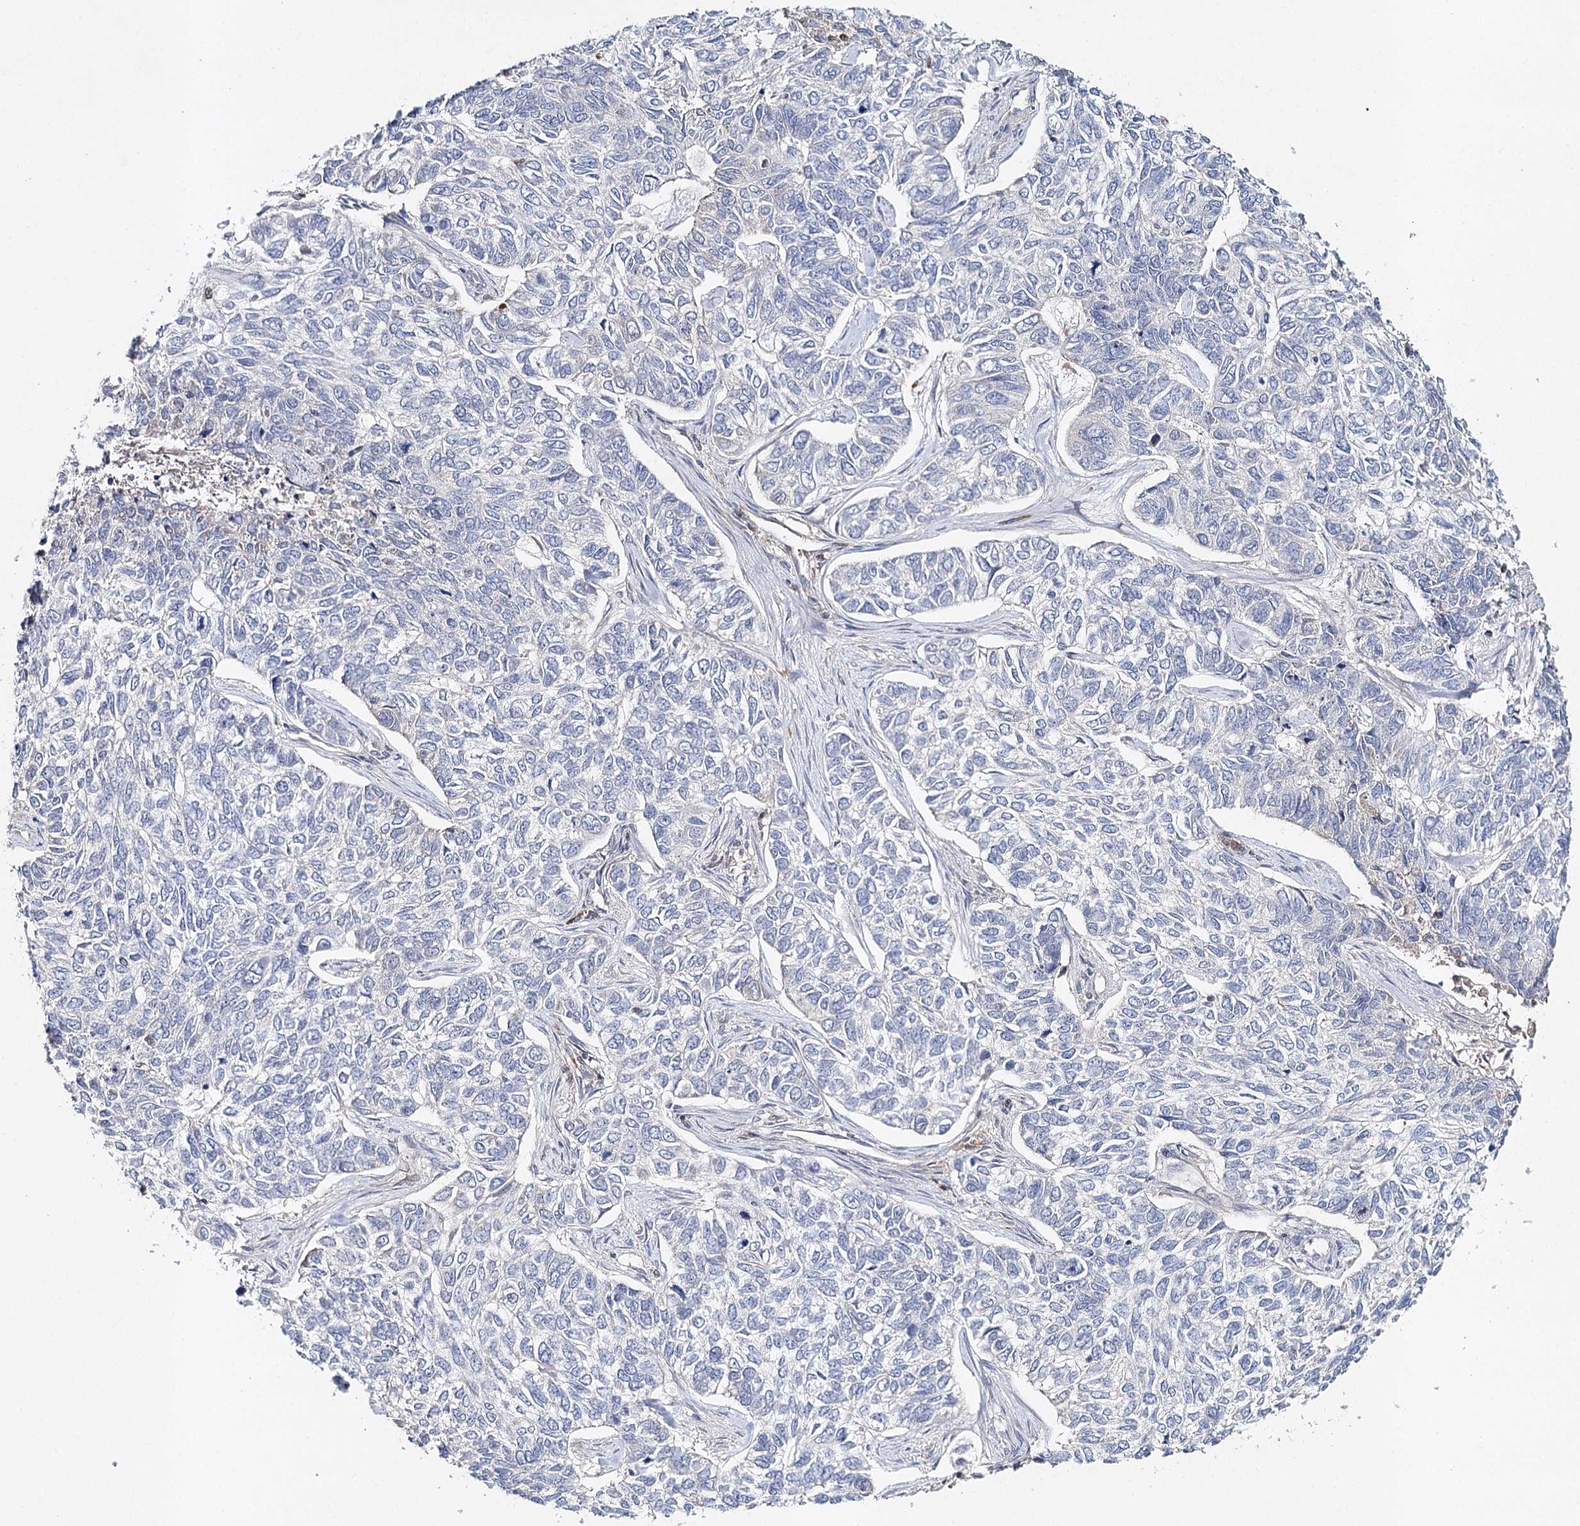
{"staining": {"intensity": "negative", "quantity": "none", "location": "none"}, "tissue": "skin cancer", "cell_type": "Tumor cells", "image_type": "cancer", "snomed": [{"axis": "morphology", "description": "Basal cell carcinoma"}, {"axis": "topography", "description": "Skin"}], "caption": "Image shows no protein expression in tumor cells of skin cancer tissue. (Brightfield microscopy of DAB immunohistochemistry (IHC) at high magnification).", "gene": "SLC41A2", "patient": {"sex": "female", "age": 65}}